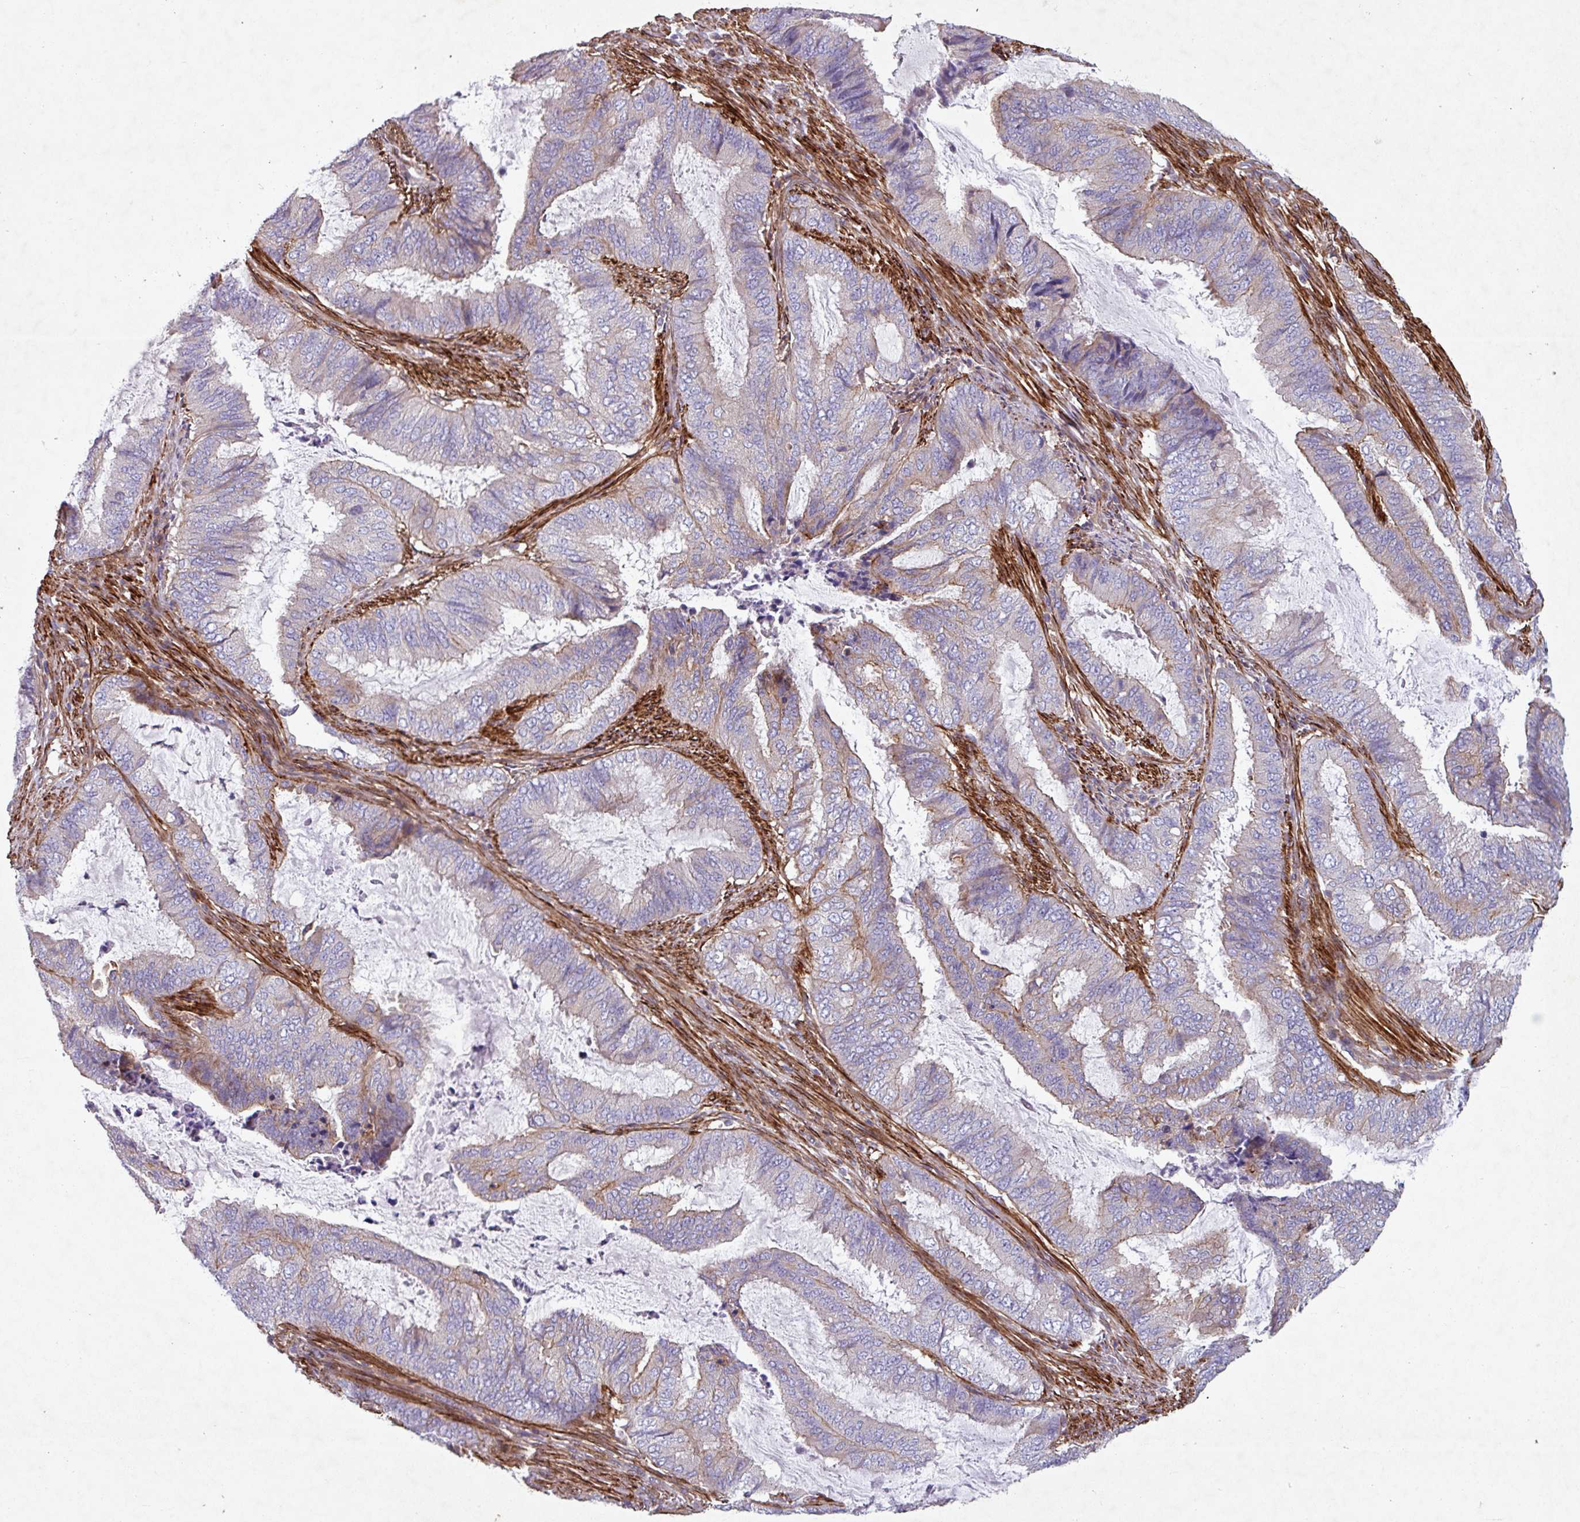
{"staining": {"intensity": "moderate", "quantity": "<25%", "location": "cytoplasmic/membranous"}, "tissue": "endometrial cancer", "cell_type": "Tumor cells", "image_type": "cancer", "snomed": [{"axis": "morphology", "description": "Adenocarcinoma, NOS"}, {"axis": "topography", "description": "Endometrium"}], "caption": "The histopathology image reveals a brown stain indicating the presence of a protein in the cytoplasmic/membranous of tumor cells in endometrial cancer (adenocarcinoma).", "gene": "ATP2C2", "patient": {"sex": "female", "age": 51}}